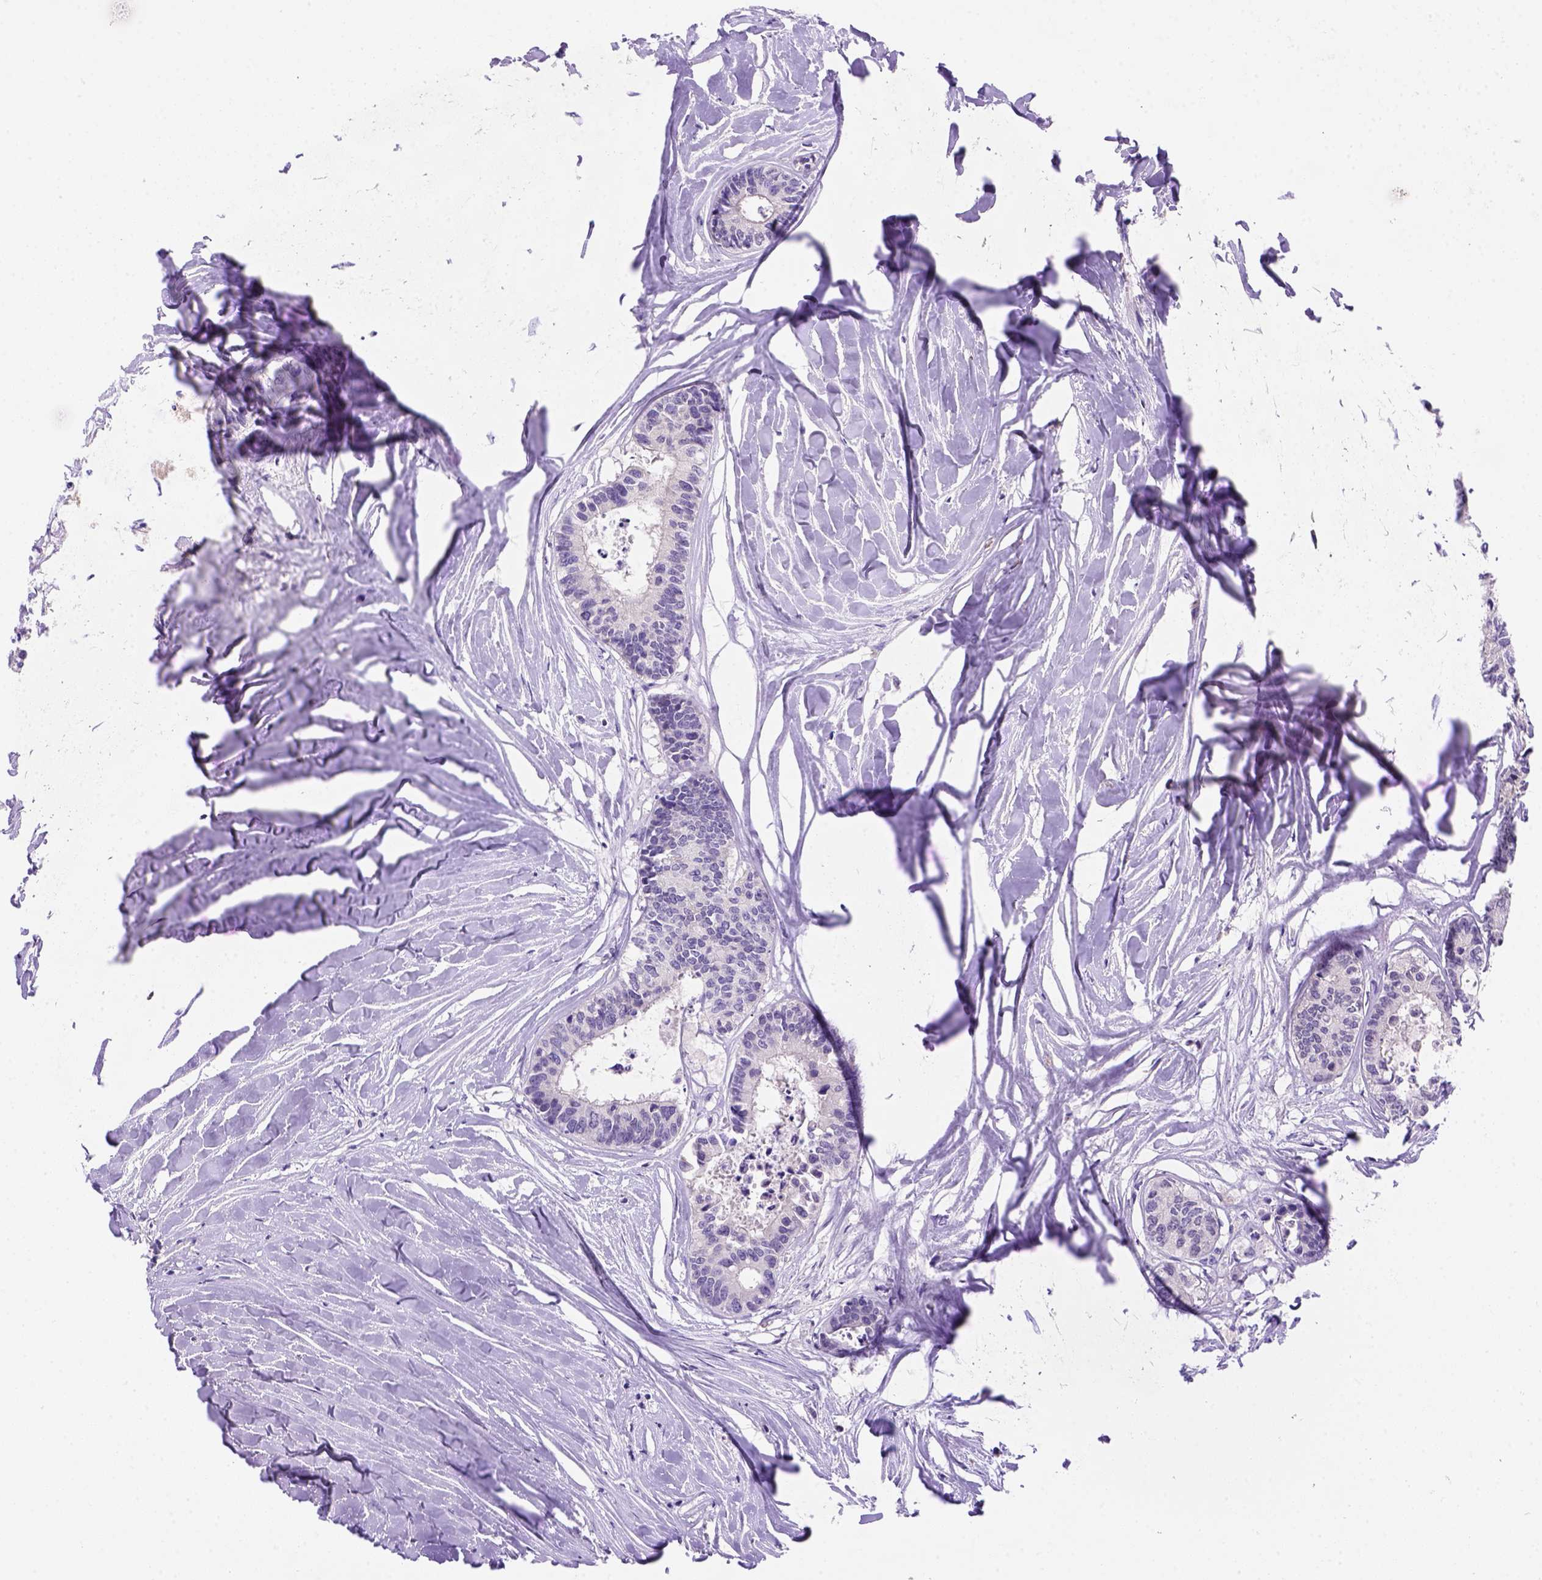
{"staining": {"intensity": "negative", "quantity": "none", "location": "none"}, "tissue": "colorectal cancer", "cell_type": "Tumor cells", "image_type": "cancer", "snomed": [{"axis": "morphology", "description": "Adenocarcinoma, NOS"}, {"axis": "topography", "description": "Colon"}, {"axis": "topography", "description": "Rectum"}], "caption": "Colorectal cancer stained for a protein using immunohistochemistry reveals no positivity tumor cells.", "gene": "FAM81B", "patient": {"sex": "male", "age": 57}}